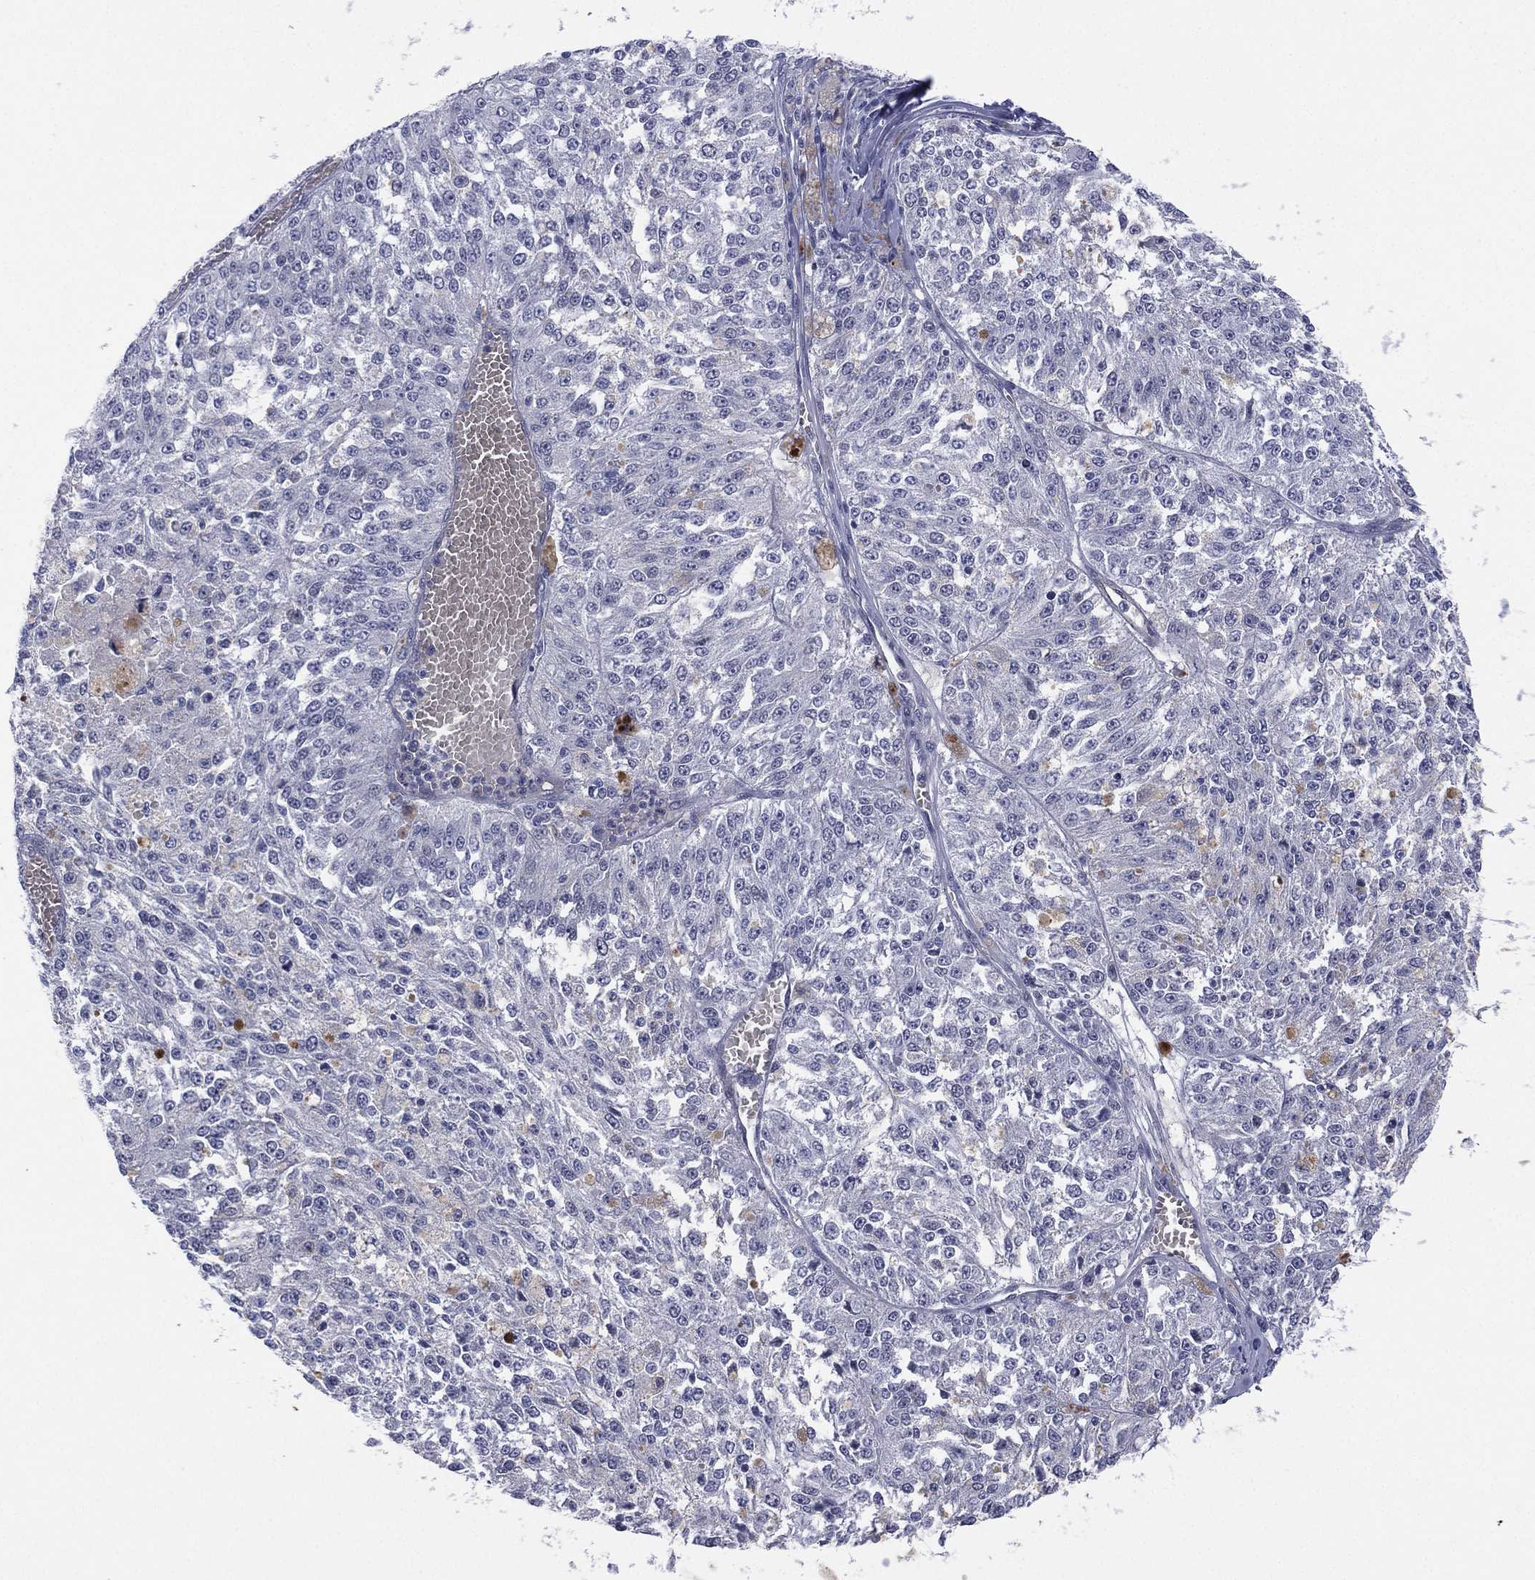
{"staining": {"intensity": "negative", "quantity": "none", "location": "none"}, "tissue": "melanoma", "cell_type": "Tumor cells", "image_type": "cancer", "snomed": [{"axis": "morphology", "description": "Malignant melanoma, Metastatic site"}, {"axis": "topography", "description": "Lymph node"}], "caption": "Human melanoma stained for a protein using immunohistochemistry exhibits no positivity in tumor cells.", "gene": "DDAH1", "patient": {"sex": "female", "age": 64}}